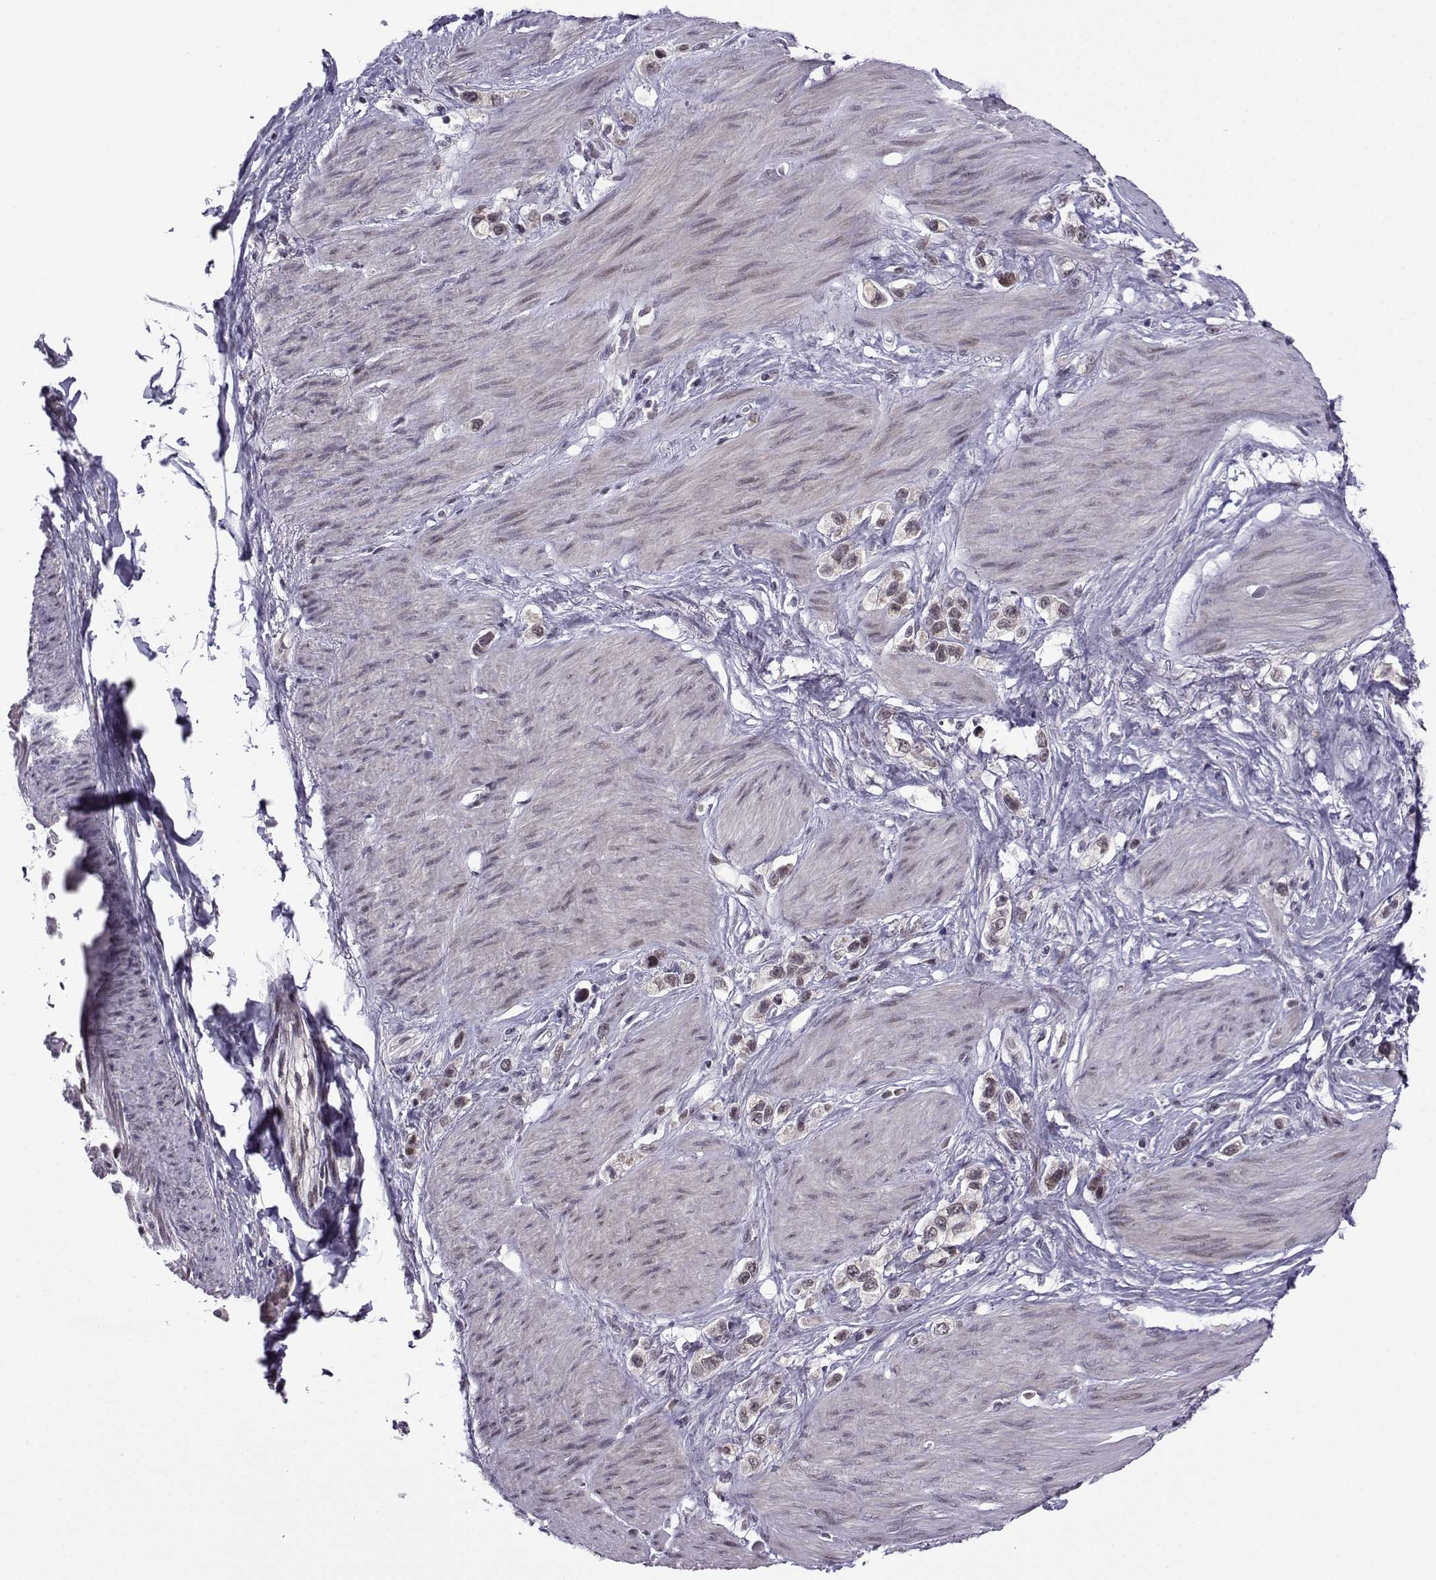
{"staining": {"intensity": "weak", "quantity": "<25%", "location": "cytoplasmic/membranous"}, "tissue": "stomach cancer", "cell_type": "Tumor cells", "image_type": "cancer", "snomed": [{"axis": "morphology", "description": "Normal tissue, NOS"}, {"axis": "morphology", "description": "Adenocarcinoma, NOS"}, {"axis": "morphology", "description": "Adenocarcinoma, High grade"}, {"axis": "topography", "description": "Stomach, upper"}, {"axis": "topography", "description": "Stomach"}], "caption": "DAB (3,3'-diaminobenzidine) immunohistochemical staining of human stomach high-grade adenocarcinoma reveals no significant expression in tumor cells.", "gene": "FGF3", "patient": {"sex": "female", "age": 65}}